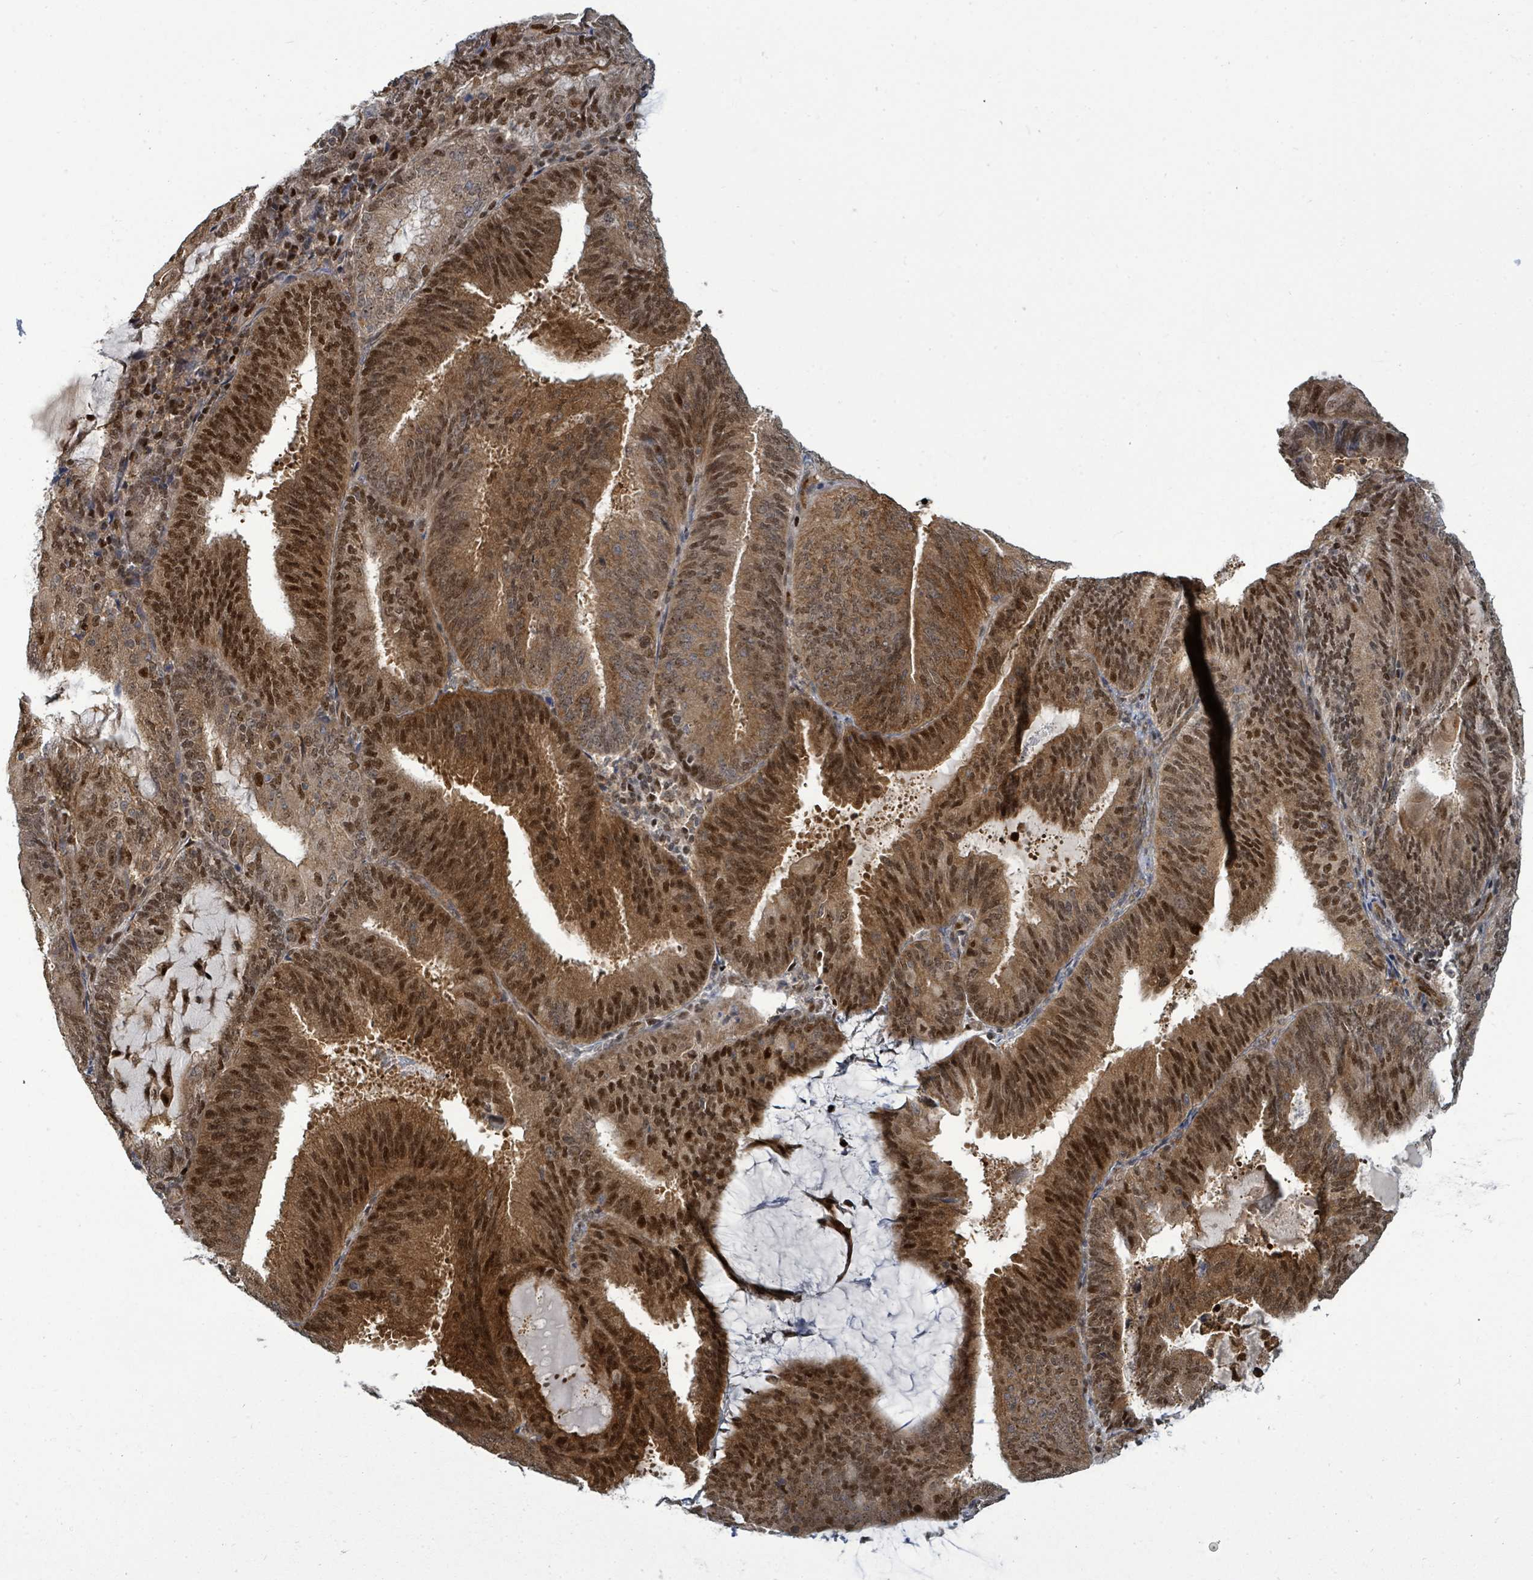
{"staining": {"intensity": "strong", "quantity": ">75%", "location": "cytoplasmic/membranous,nuclear"}, "tissue": "endometrial cancer", "cell_type": "Tumor cells", "image_type": "cancer", "snomed": [{"axis": "morphology", "description": "Adenocarcinoma, NOS"}, {"axis": "topography", "description": "Endometrium"}], "caption": "Endometrial adenocarcinoma stained with a protein marker exhibits strong staining in tumor cells.", "gene": "TRDMT1", "patient": {"sex": "female", "age": 81}}